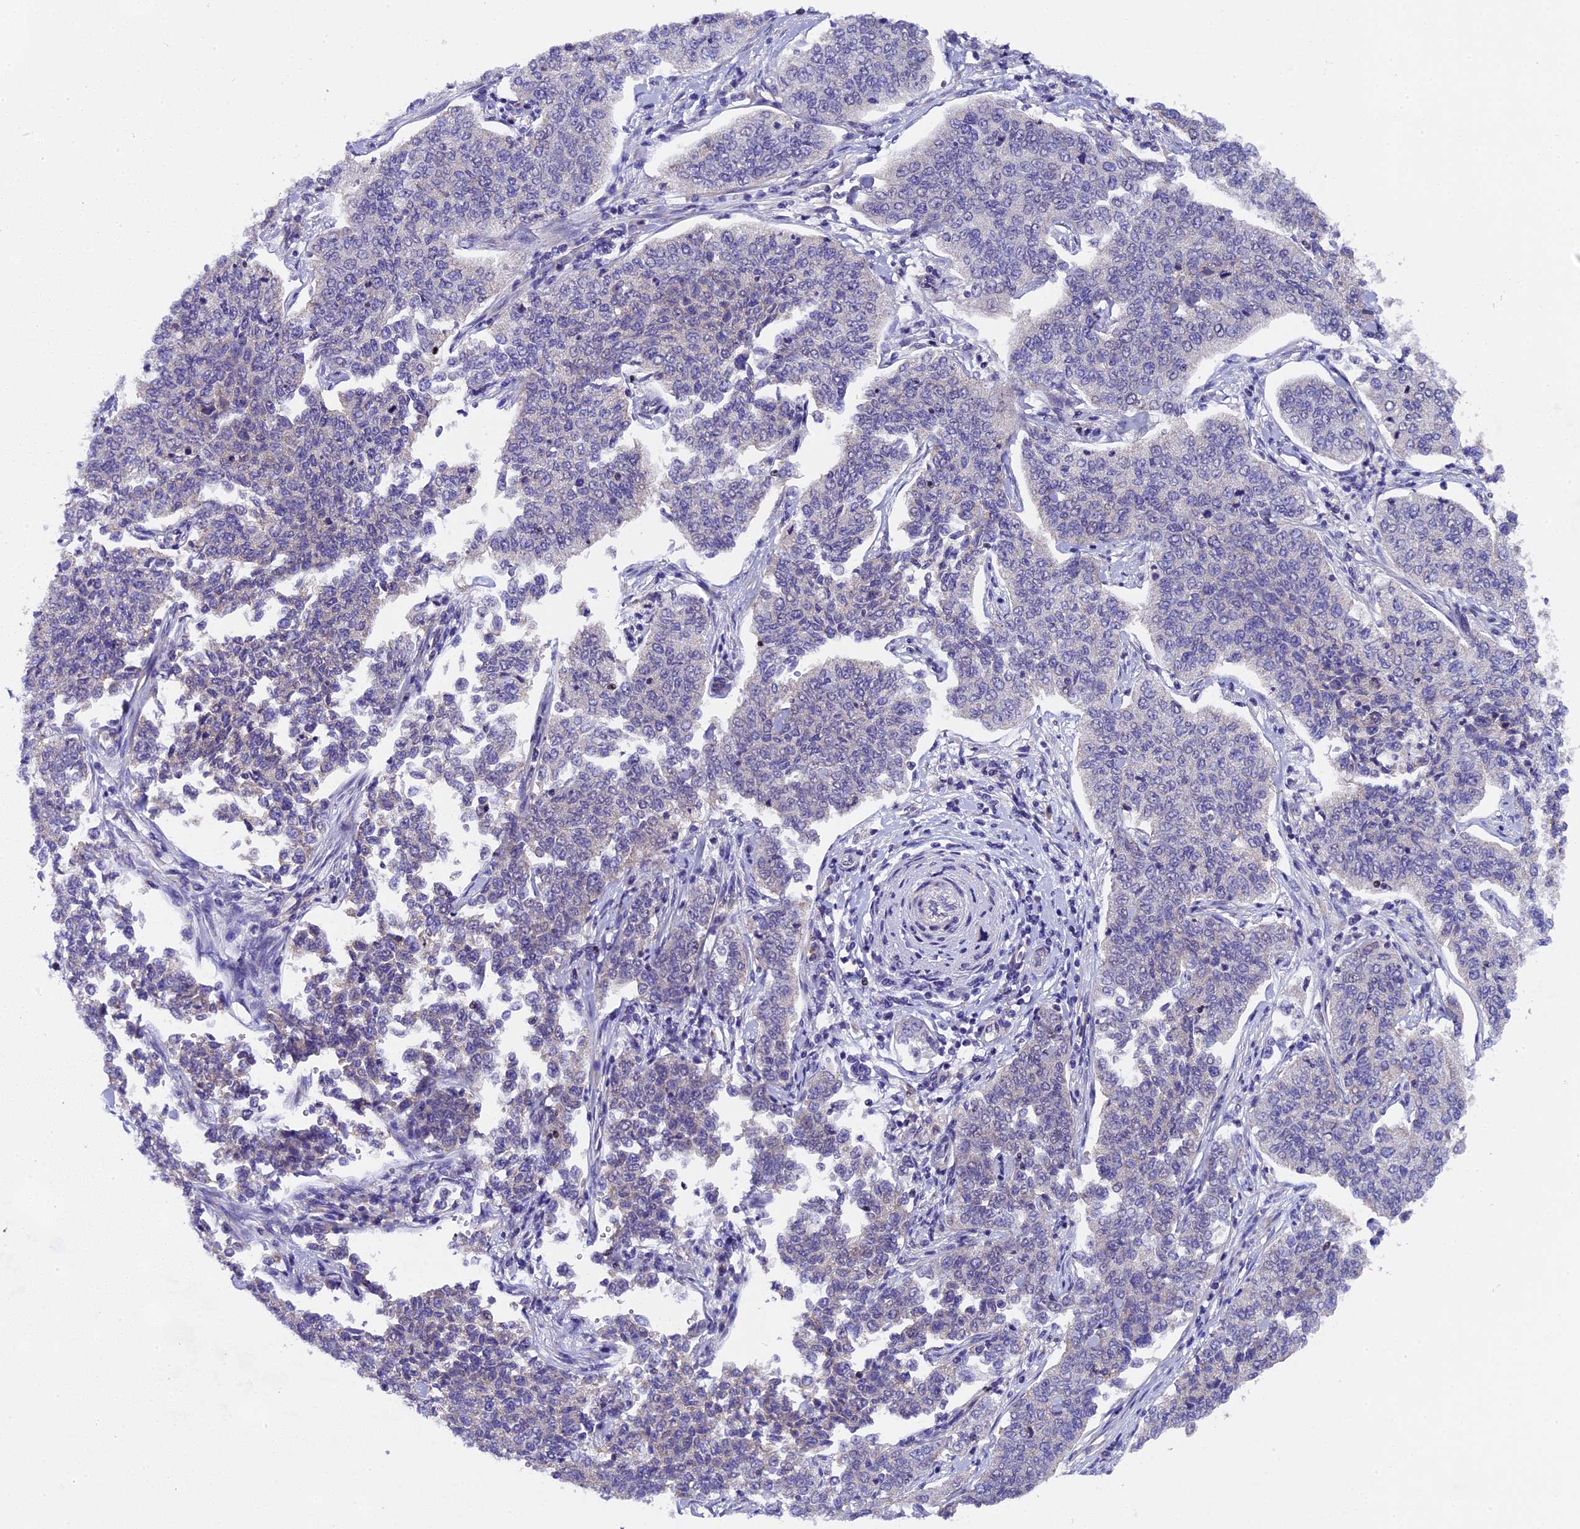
{"staining": {"intensity": "negative", "quantity": "none", "location": "none"}, "tissue": "cervical cancer", "cell_type": "Tumor cells", "image_type": "cancer", "snomed": [{"axis": "morphology", "description": "Squamous cell carcinoma, NOS"}, {"axis": "topography", "description": "Cervix"}], "caption": "Protein analysis of cervical cancer (squamous cell carcinoma) exhibits no significant staining in tumor cells. Nuclei are stained in blue.", "gene": "SP4", "patient": {"sex": "female", "age": 35}}